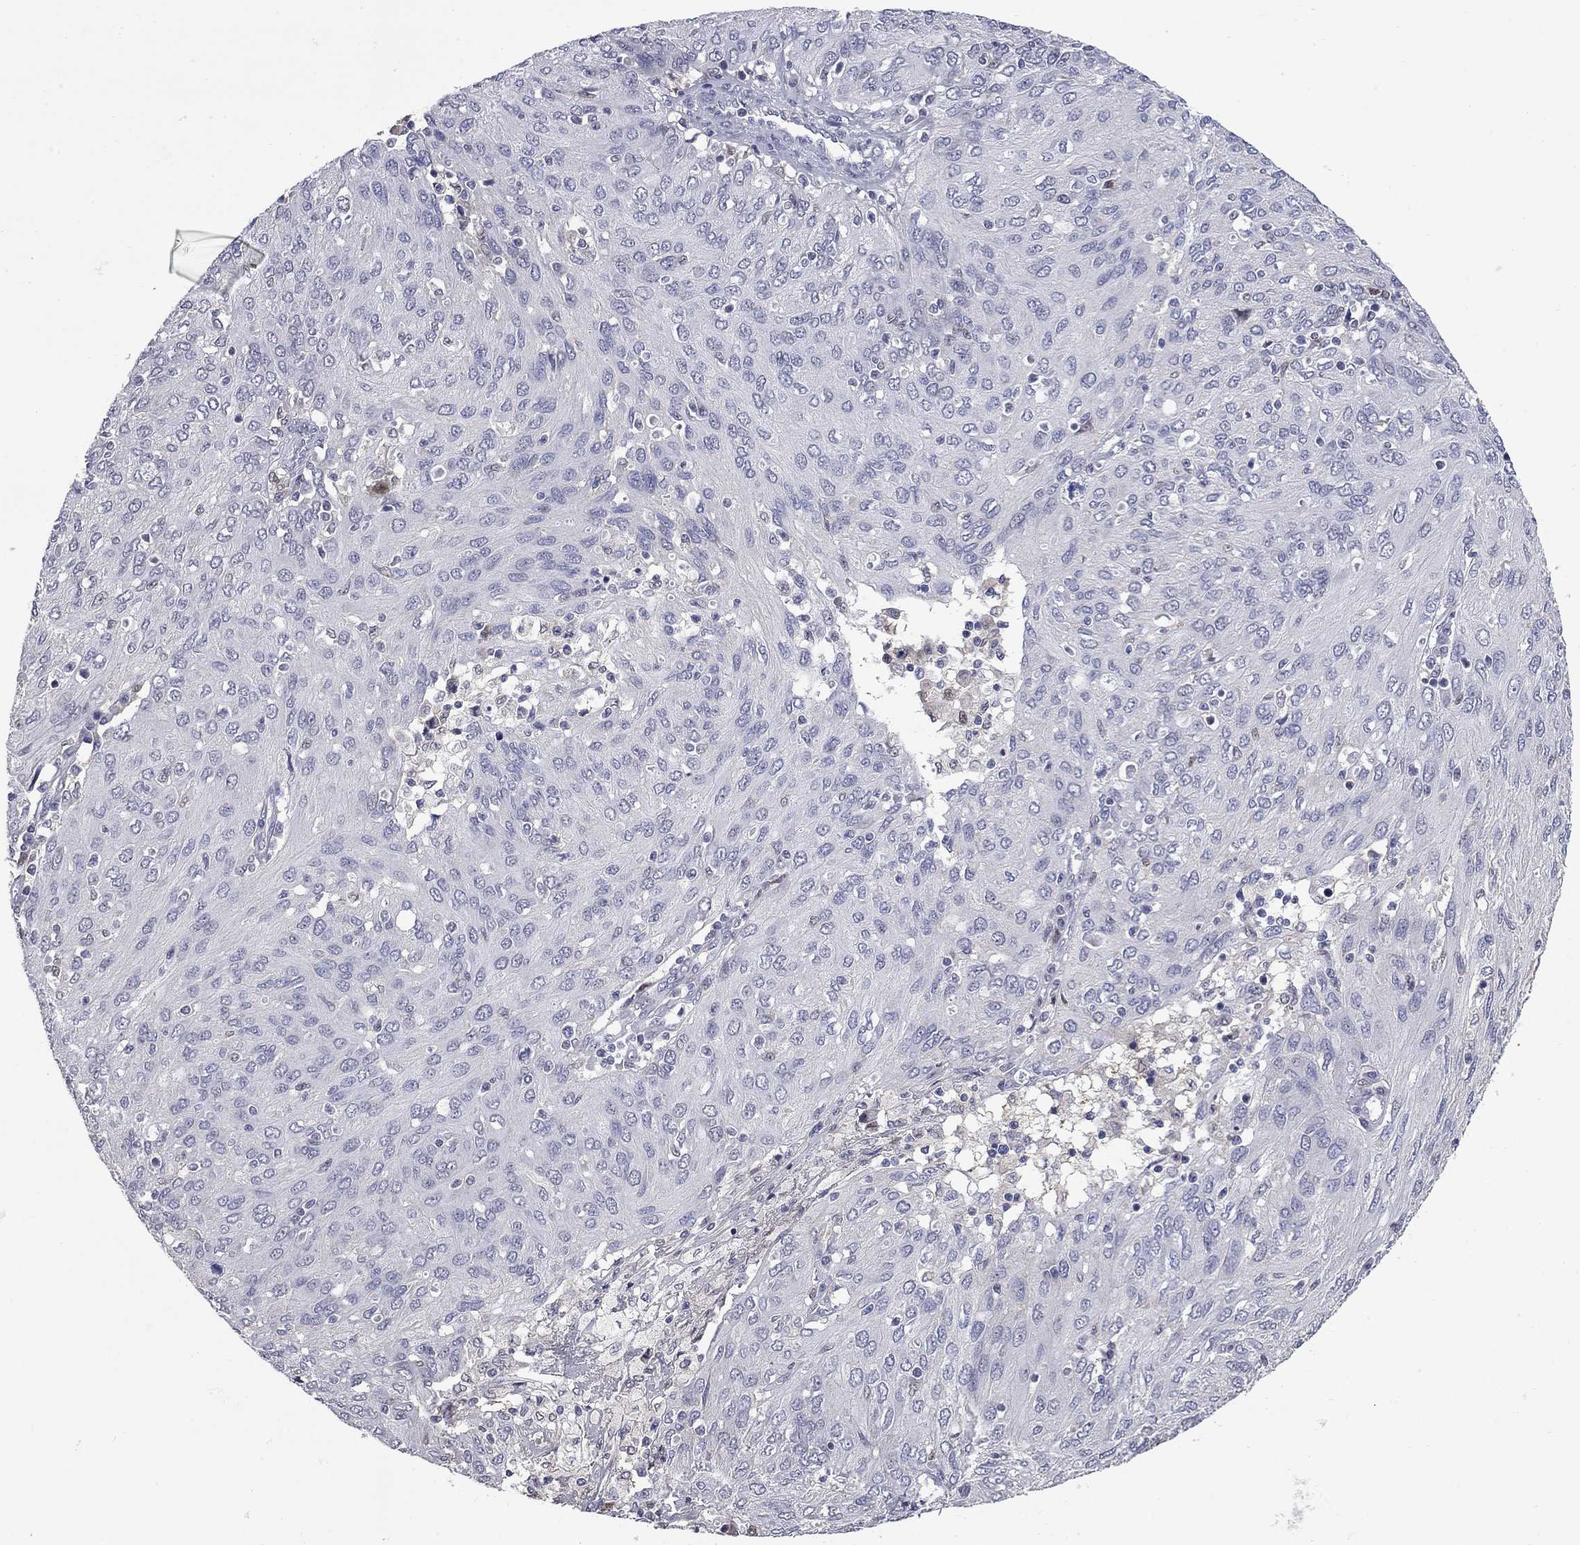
{"staining": {"intensity": "negative", "quantity": "none", "location": "none"}, "tissue": "ovarian cancer", "cell_type": "Tumor cells", "image_type": "cancer", "snomed": [{"axis": "morphology", "description": "Carcinoma, endometroid"}, {"axis": "topography", "description": "Ovary"}], "caption": "DAB (3,3'-diaminobenzidine) immunohistochemical staining of human ovarian cancer demonstrates no significant expression in tumor cells.", "gene": "HTR4", "patient": {"sex": "female", "age": 50}}